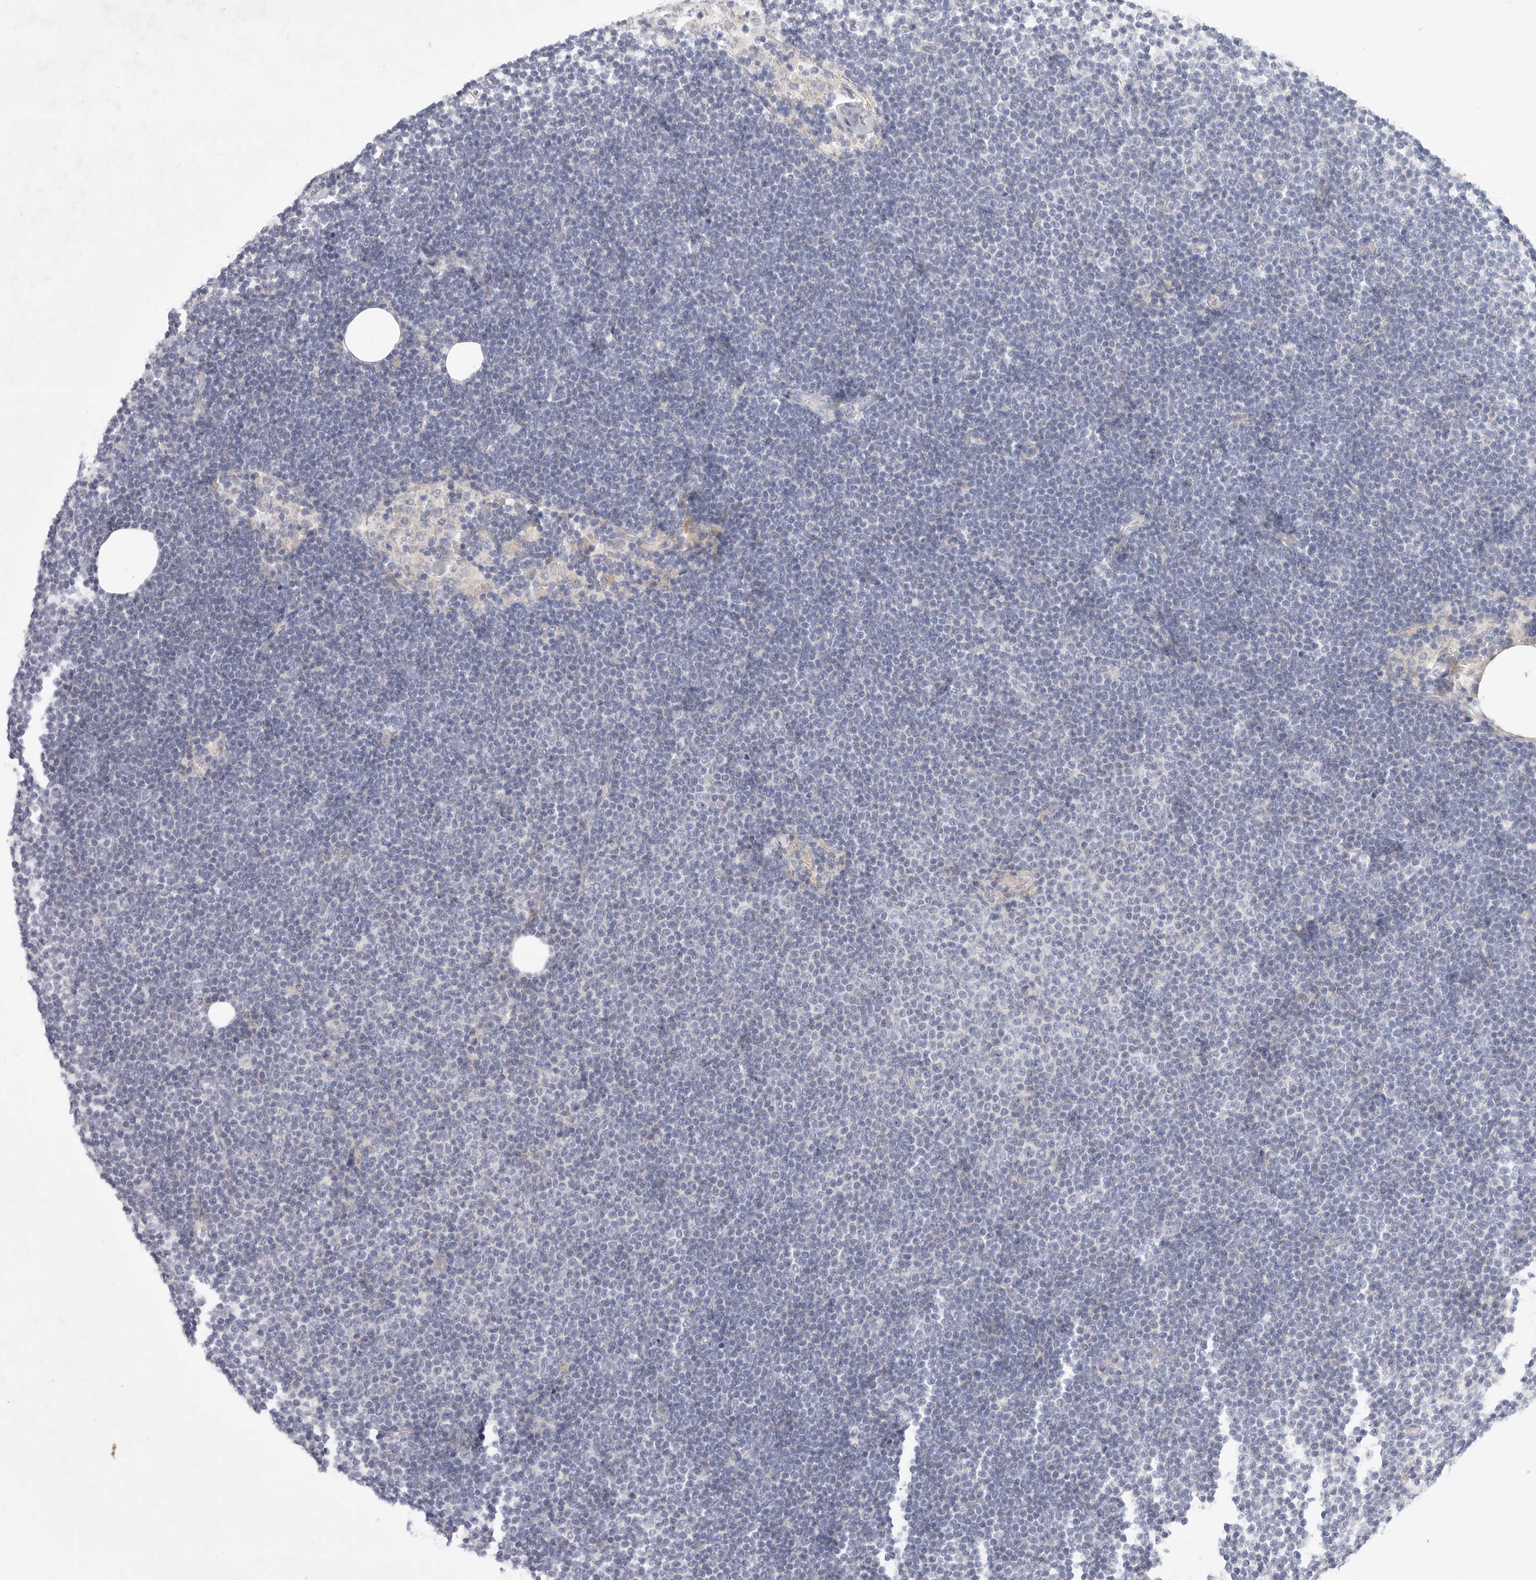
{"staining": {"intensity": "negative", "quantity": "none", "location": "none"}, "tissue": "lymphoma", "cell_type": "Tumor cells", "image_type": "cancer", "snomed": [{"axis": "morphology", "description": "Malignant lymphoma, non-Hodgkin's type, Low grade"}, {"axis": "topography", "description": "Lymph node"}], "caption": "Micrograph shows no significant protein expression in tumor cells of malignant lymphoma, non-Hodgkin's type (low-grade).", "gene": "CAMK2B", "patient": {"sex": "female", "age": 53}}